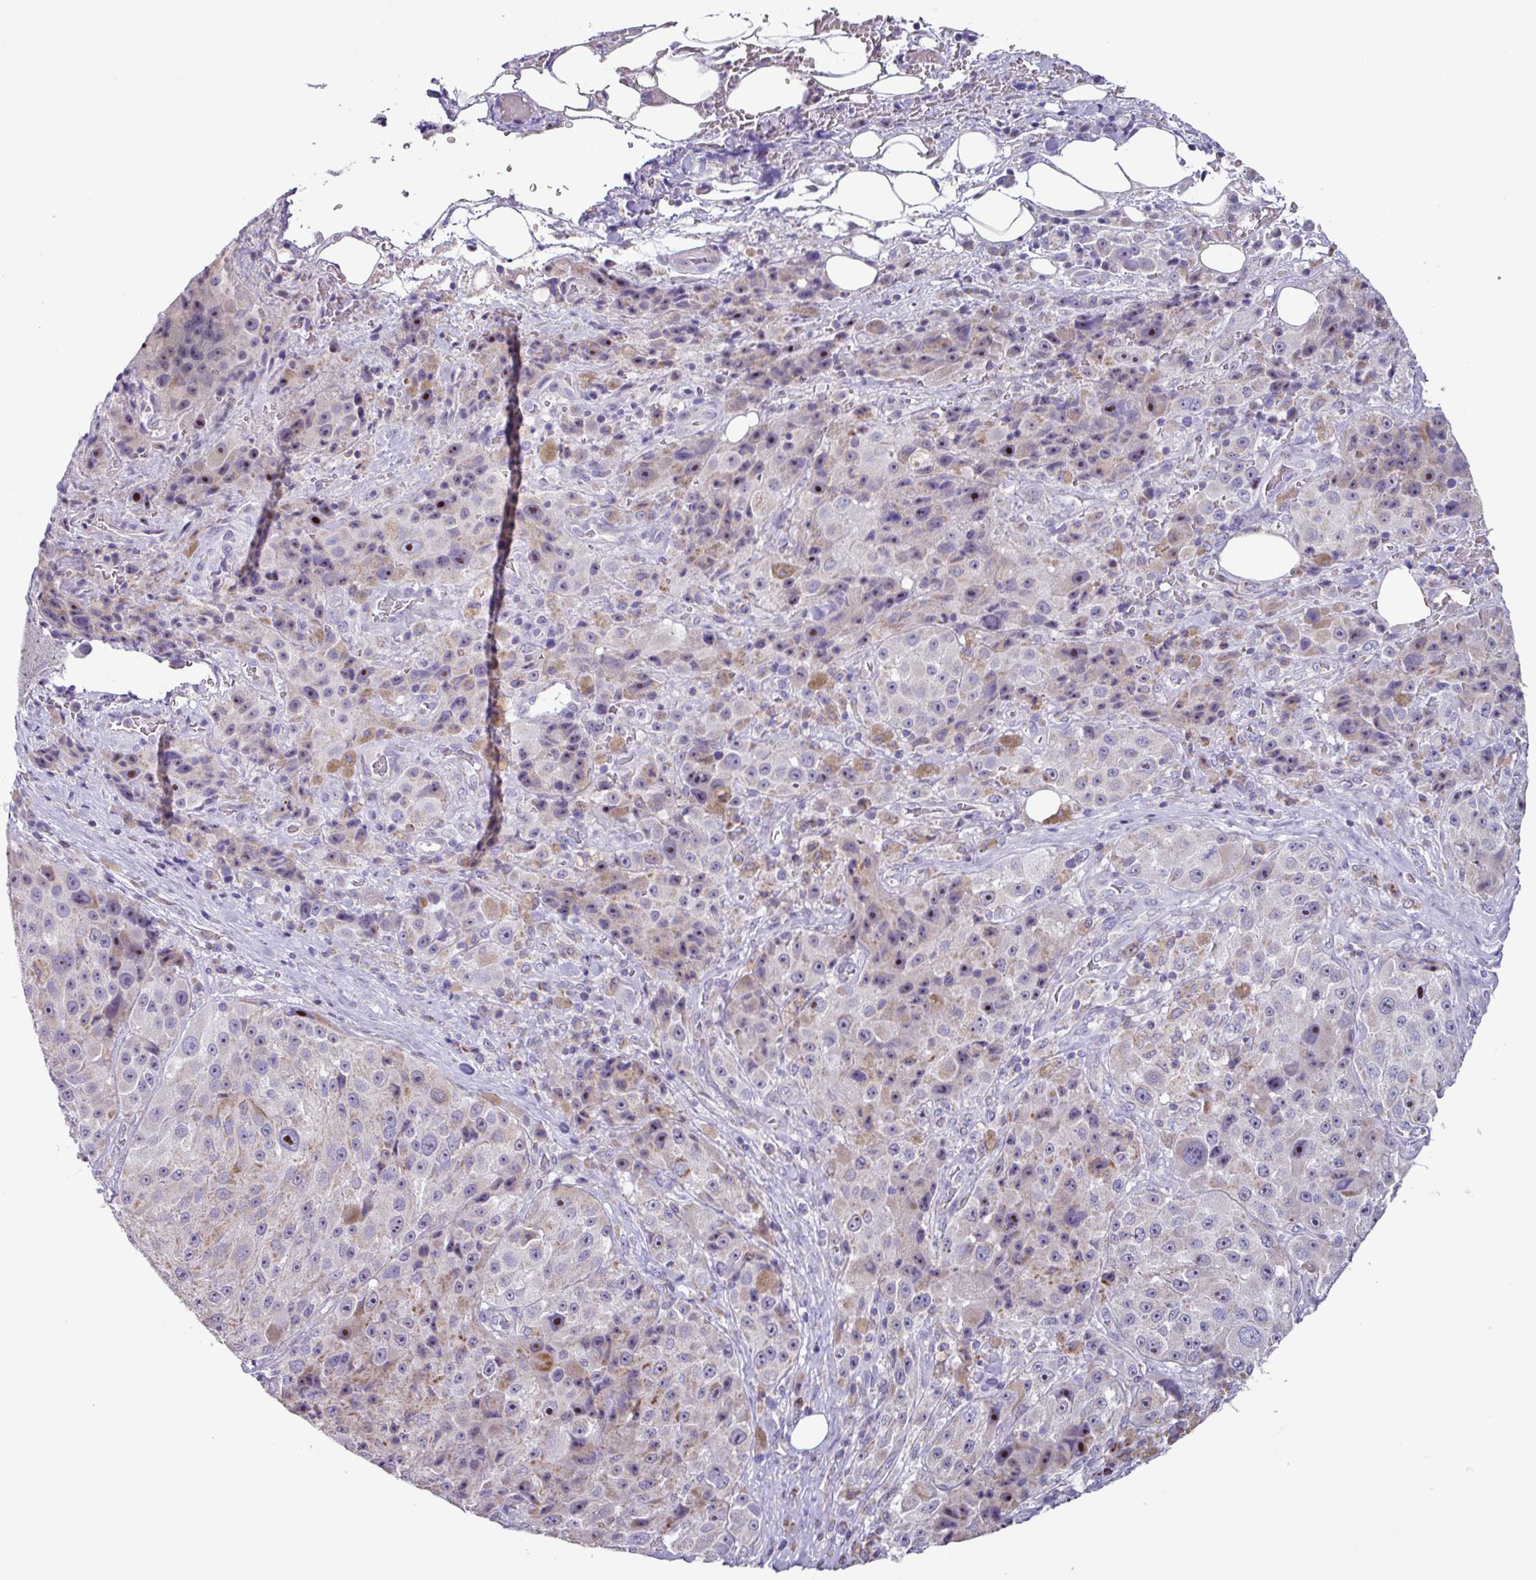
{"staining": {"intensity": "weak", "quantity": "<25%", "location": "cytoplasmic/membranous"}, "tissue": "melanoma", "cell_type": "Tumor cells", "image_type": "cancer", "snomed": [{"axis": "morphology", "description": "Malignant melanoma, Metastatic site"}, {"axis": "topography", "description": "Lymph node"}], "caption": "This is an IHC histopathology image of melanoma. There is no staining in tumor cells.", "gene": "MT-ND4", "patient": {"sex": "male", "age": 62}}